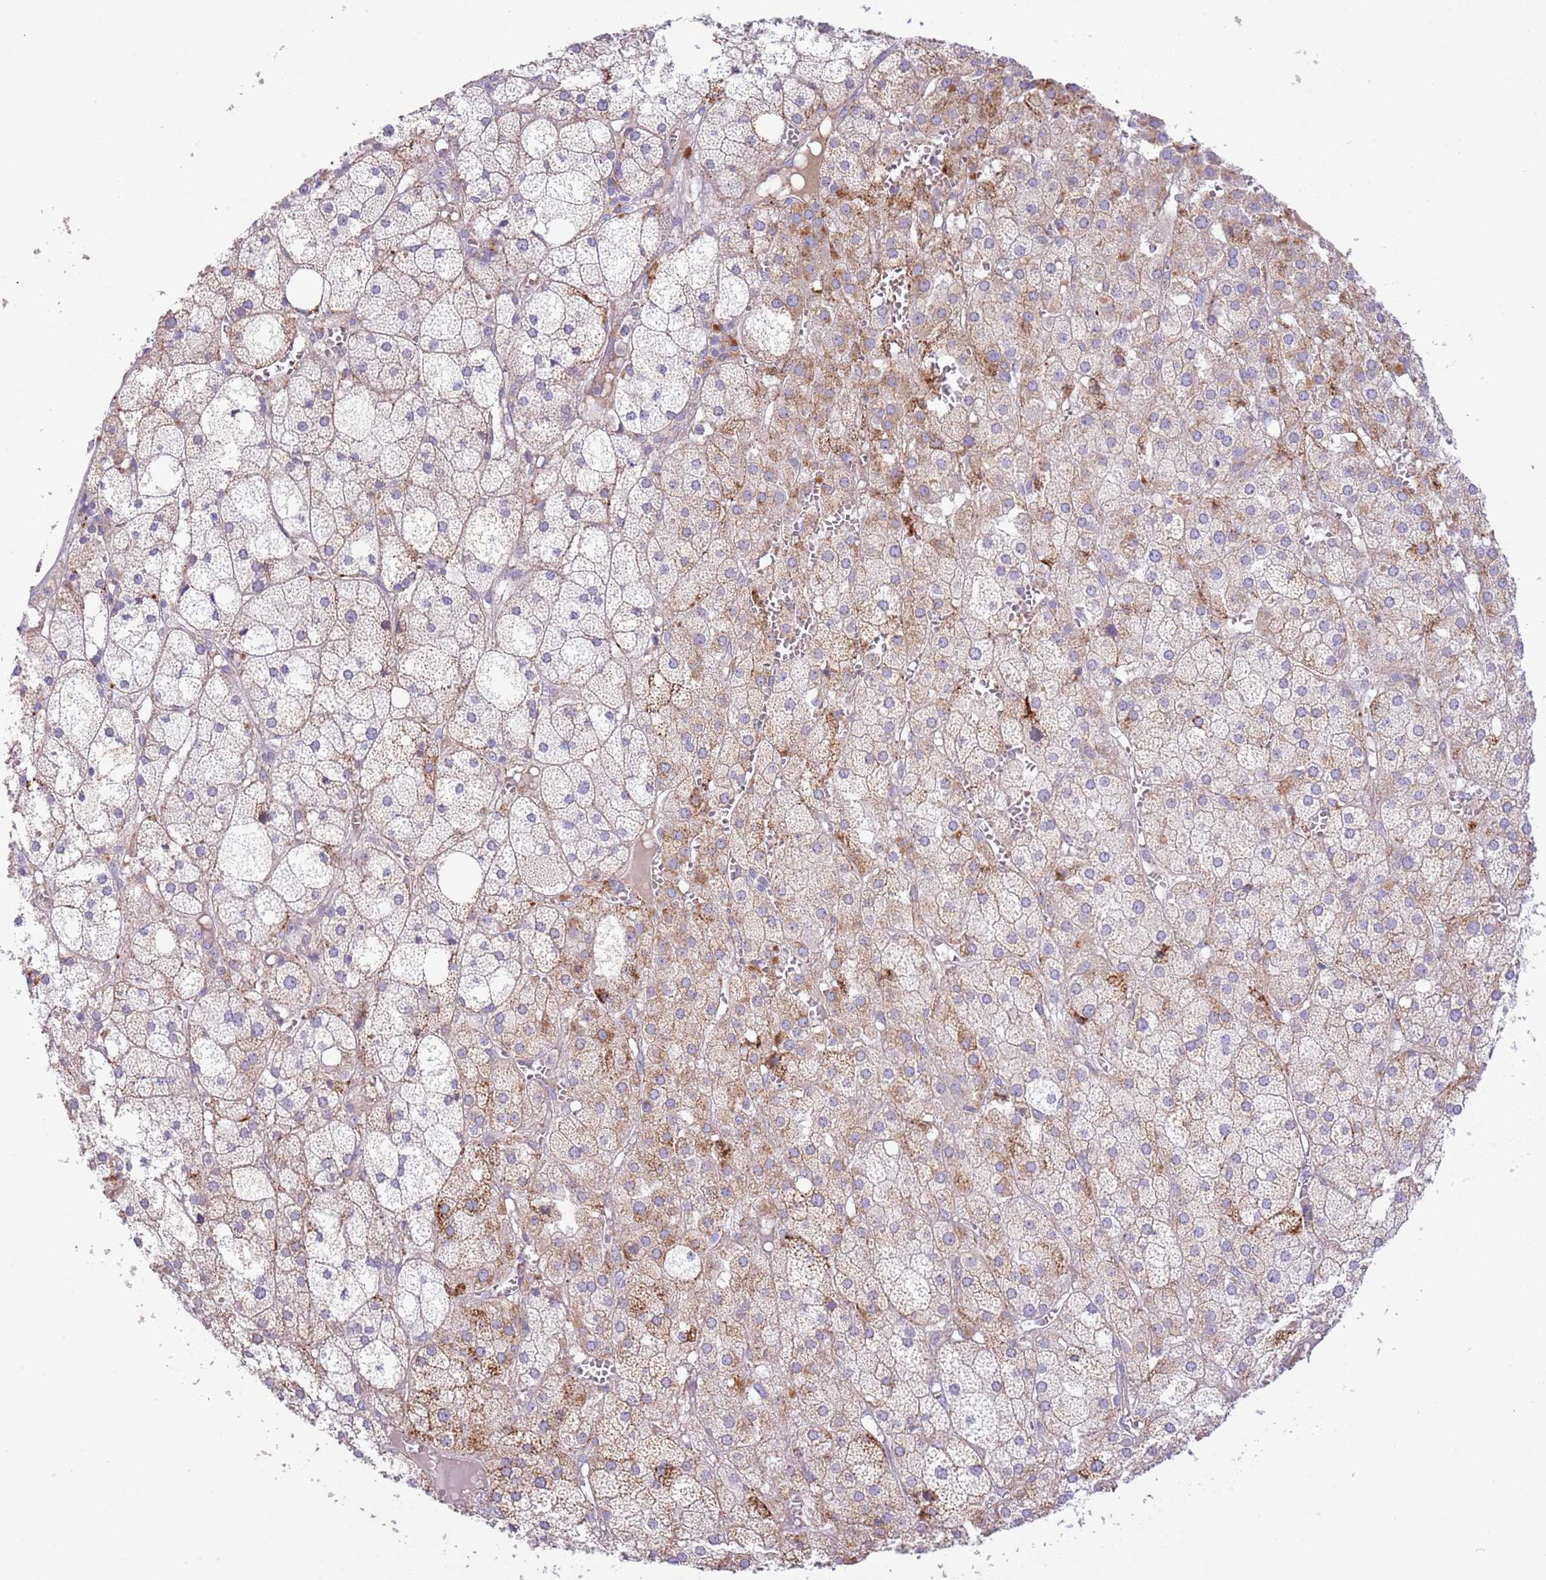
{"staining": {"intensity": "moderate", "quantity": "<25%", "location": "cytoplasmic/membranous"}, "tissue": "adrenal gland", "cell_type": "Glandular cells", "image_type": "normal", "snomed": [{"axis": "morphology", "description": "Normal tissue, NOS"}, {"axis": "topography", "description": "Adrenal gland"}], "caption": "The image exhibits a brown stain indicating the presence of a protein in the cytoplasmic/membranous of glandular cells in adrenal gland.", "gene": "ABHD17A", "patient": {"sex": "female", "age": 61}}